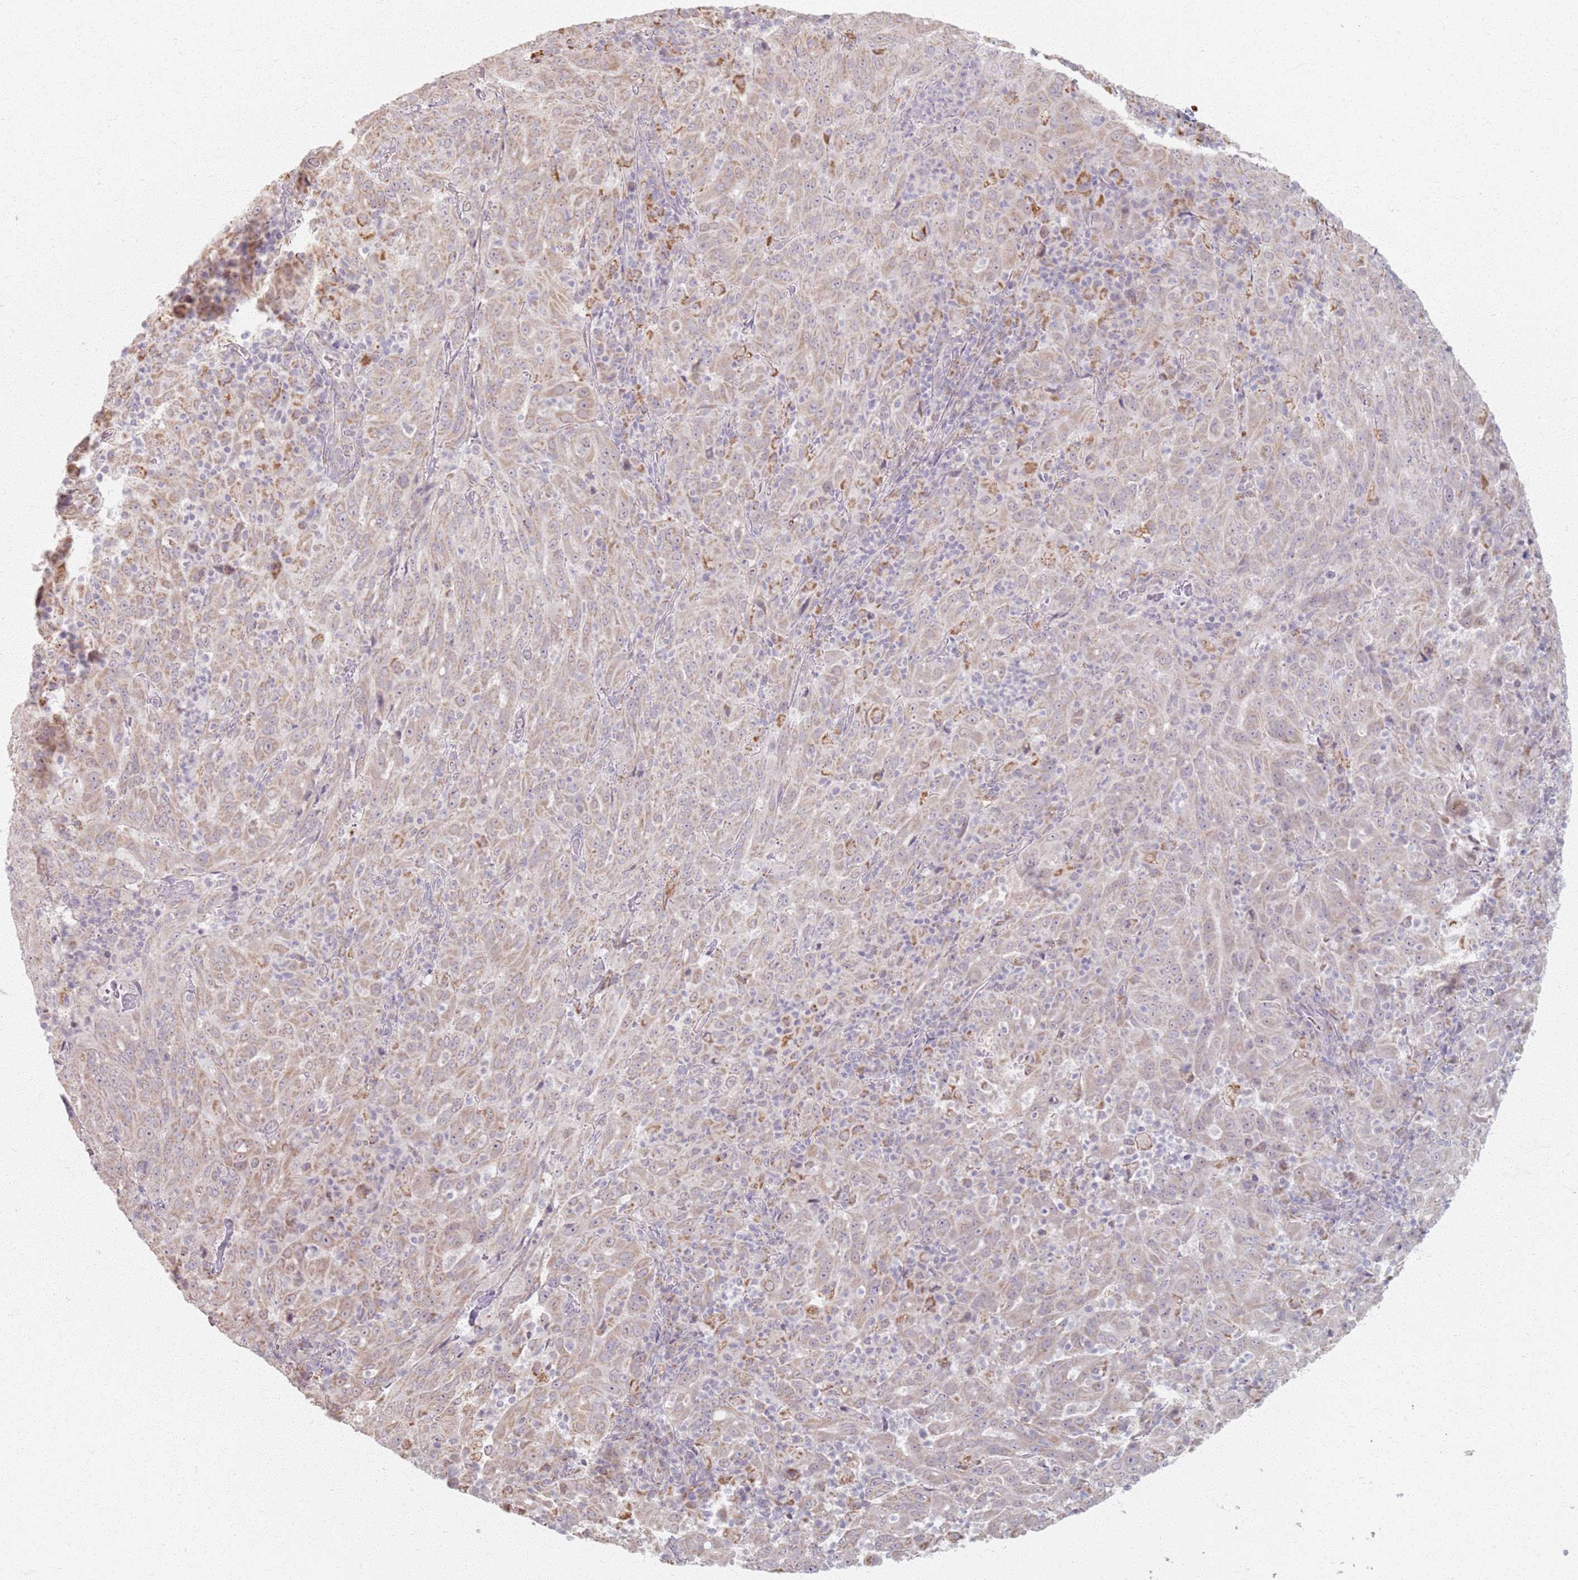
{"staining": {"intensity": "weak", "quantity": "25%-75%", "location": "cytoplasmic/membranous"}, "tissue": "pancreatic cancer", "cell_type": "Tumor cells", "image_type": "cancer", "snomed": [{"axis": "morphology", "description": "Adenocarcinoma, NOS"}, {"axis": "topography", "description": "Pancreas"}], "caption": "Brown immunohistochemical staining in human adenocarcinoma (pancreatic) displays weak cytoplasmic/membranous positivity in approximately 25%-75% of tumor cells.", "gene": "PKD2L2", "patient": {"sex": "male", "age": 63}}